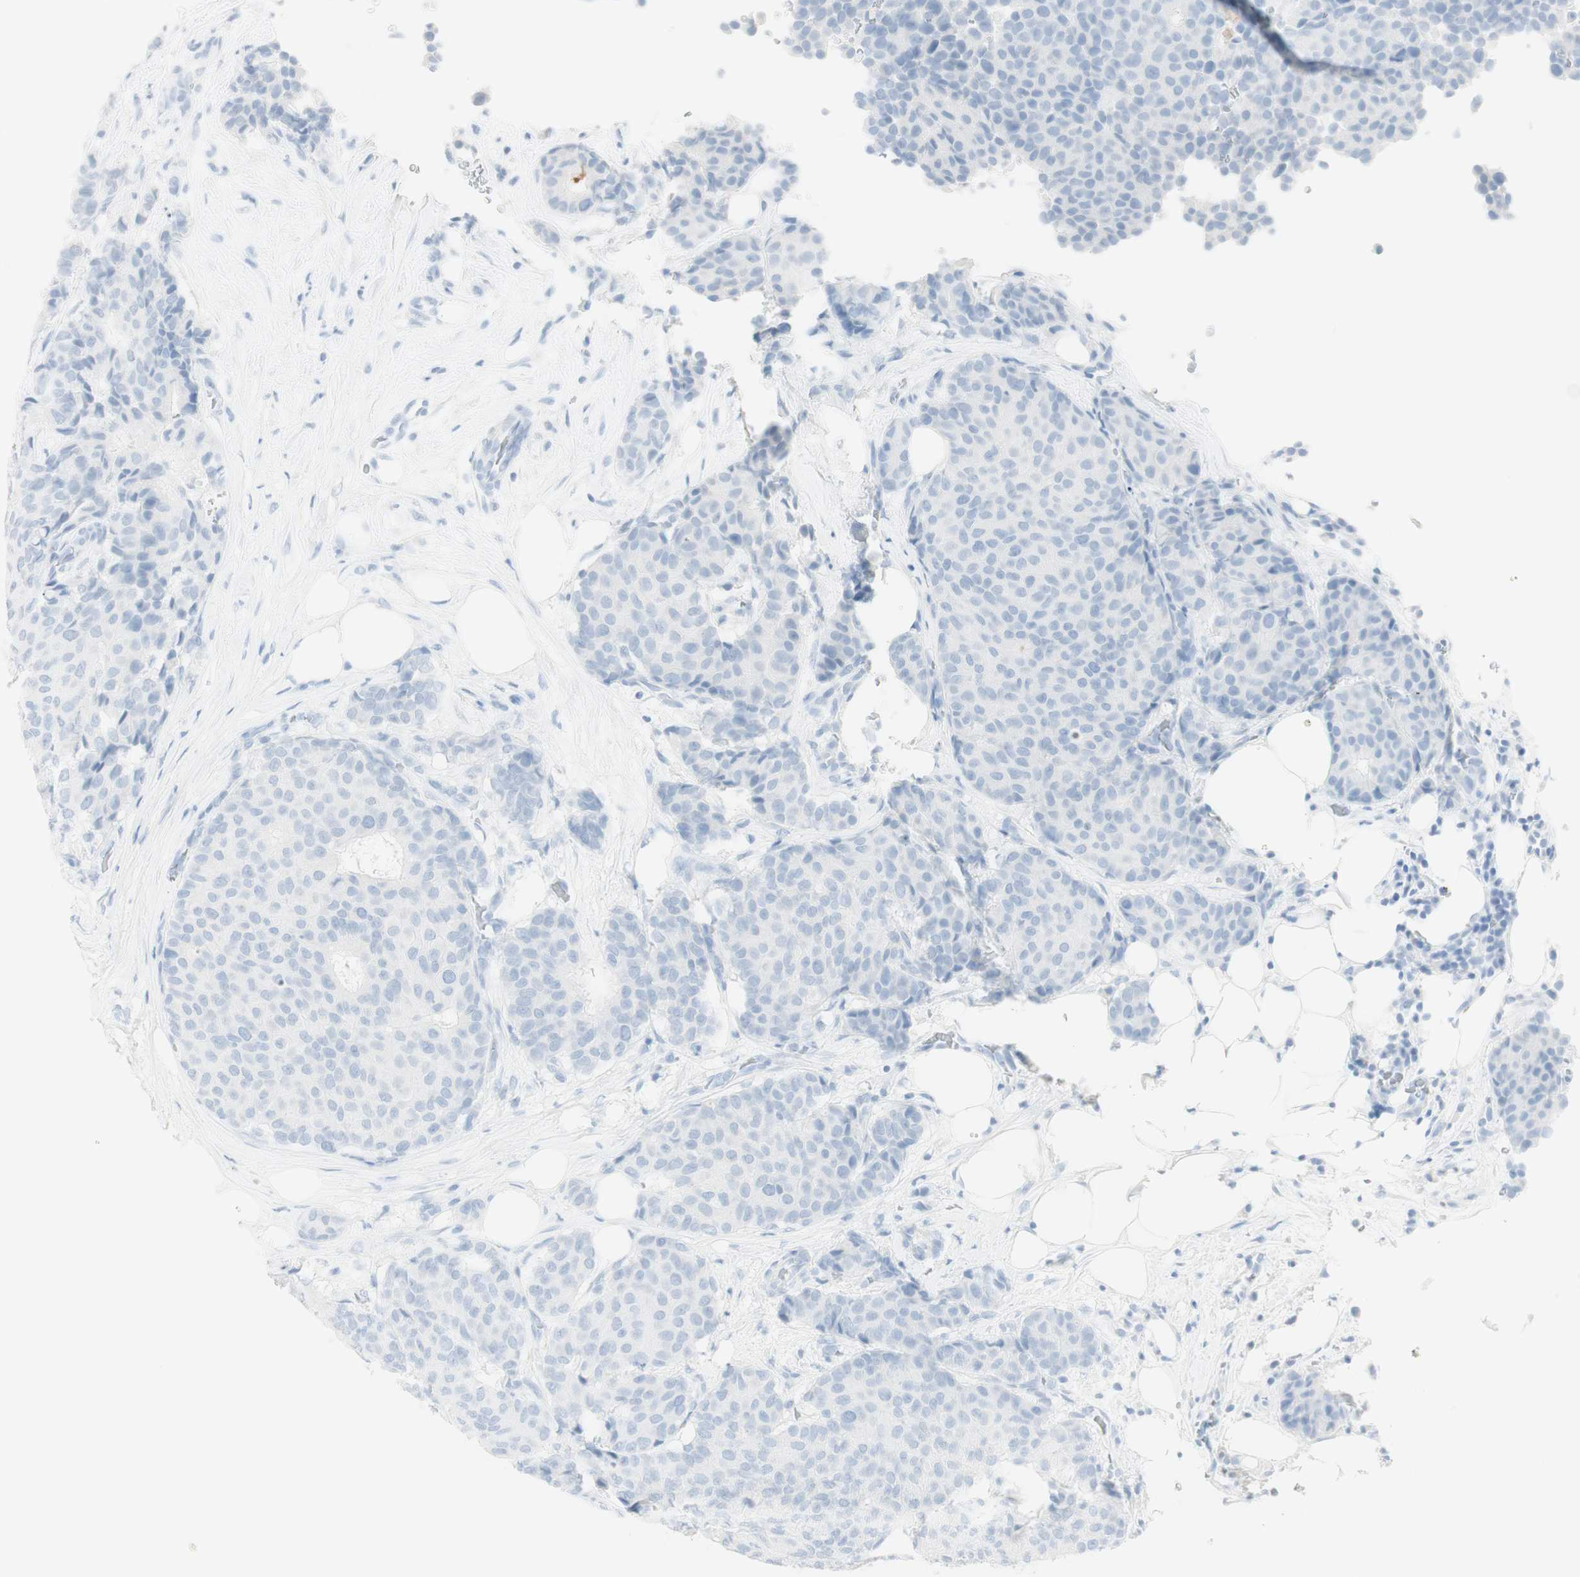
{"staining": {"intensity": "negative", "quantity": "none", "location": "none"}, "tissue": "breast cancer", "cell_type": "Tumor cells", "image_type": "cancer", "snomed": [{"axis": "morphology", "description": "Duct carcinoma"}, {"axis": "topography", "description": "Breast"}], "caption": "This micrograph is of breast infiltrating ductal carcinoma stained with immunohistochemistry to label a protein in brown with the nuclei are counter-stained blue. There is no positivity in tumor cells.", "gene": "NAPSA", "patient": {"sex": "female", "age": 75}}